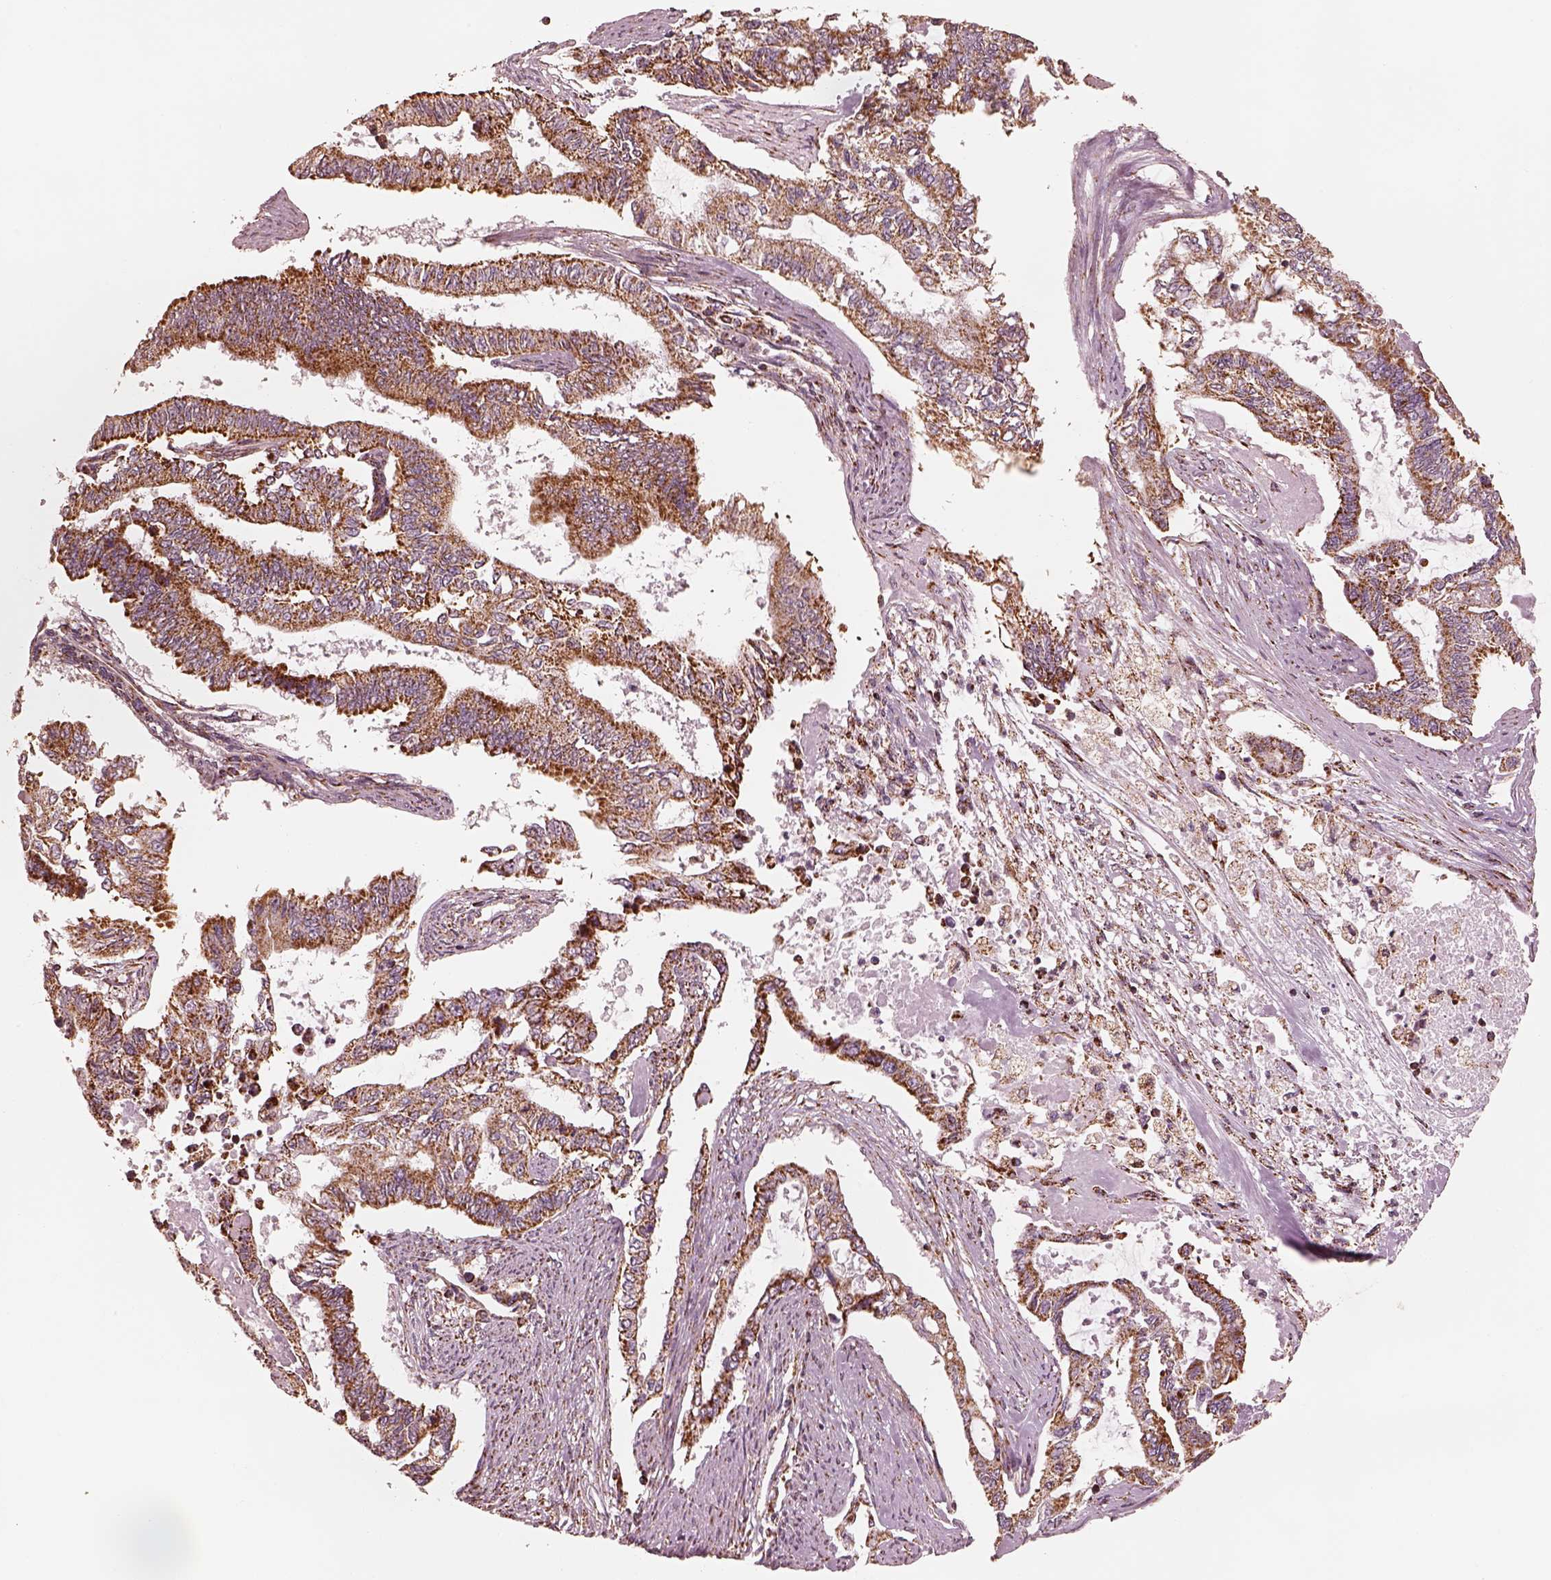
{"staining": {"intensity": "strong", "quantity": ">75%", "location": "cytoplasmic/membranous"}, "tissue": "endometrial cancer", "cell_type": "Tumor cells", "image_type": "cancer", "snomed": [{"axis": "morphology", "description": "Adenocarcinoma, NOS"}, {"axis": "topography", "description": "Uterus"}], "caption": "This image reveals IHC staining of endometrial cancer (adenocarcinoma), with high strong cytoplasmic/membranous positivity in approximately >75% of tumor cells.", "gene": "ENTPD6", "patient": {"sex": "female", "age": 59}}